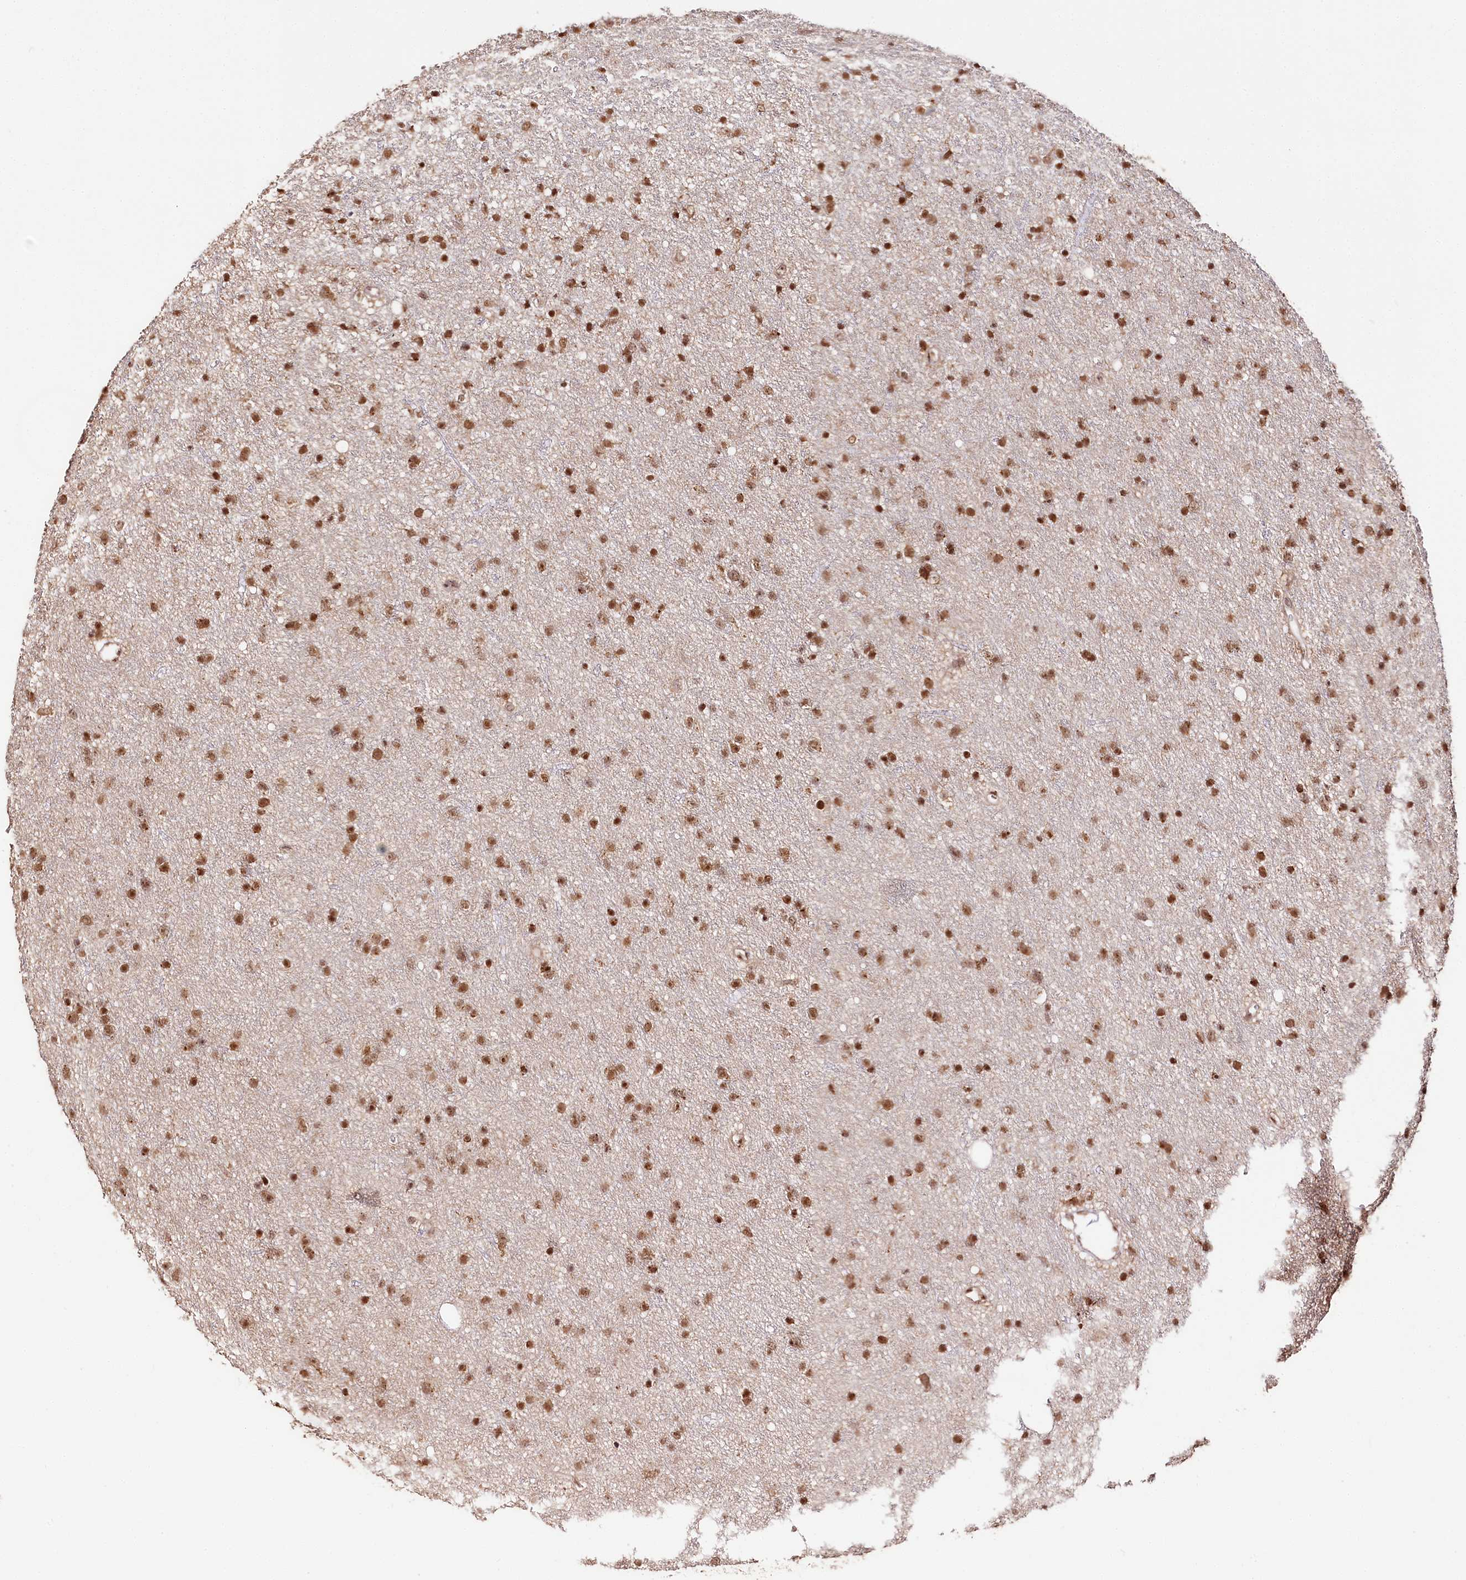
{"staining": {"intensity": "moderate", "quantity": ">75%", "location": "nuclear"}, "tissue": "glioma", "cell_type": "Tumor cells", "image_type": "cancer", "snomed": [{"axis": "morphology", "description": "Glioma, malignant, Low grade"}, {"axis": "topography", "description": "Cerebral cortex"}], "caption": "An image of glioma stained for a protein displays moderate nuclear brown staining in tumor cells.", "gene": "ENSG00000144785", "patient": {"sex": "female", "age": 39}}